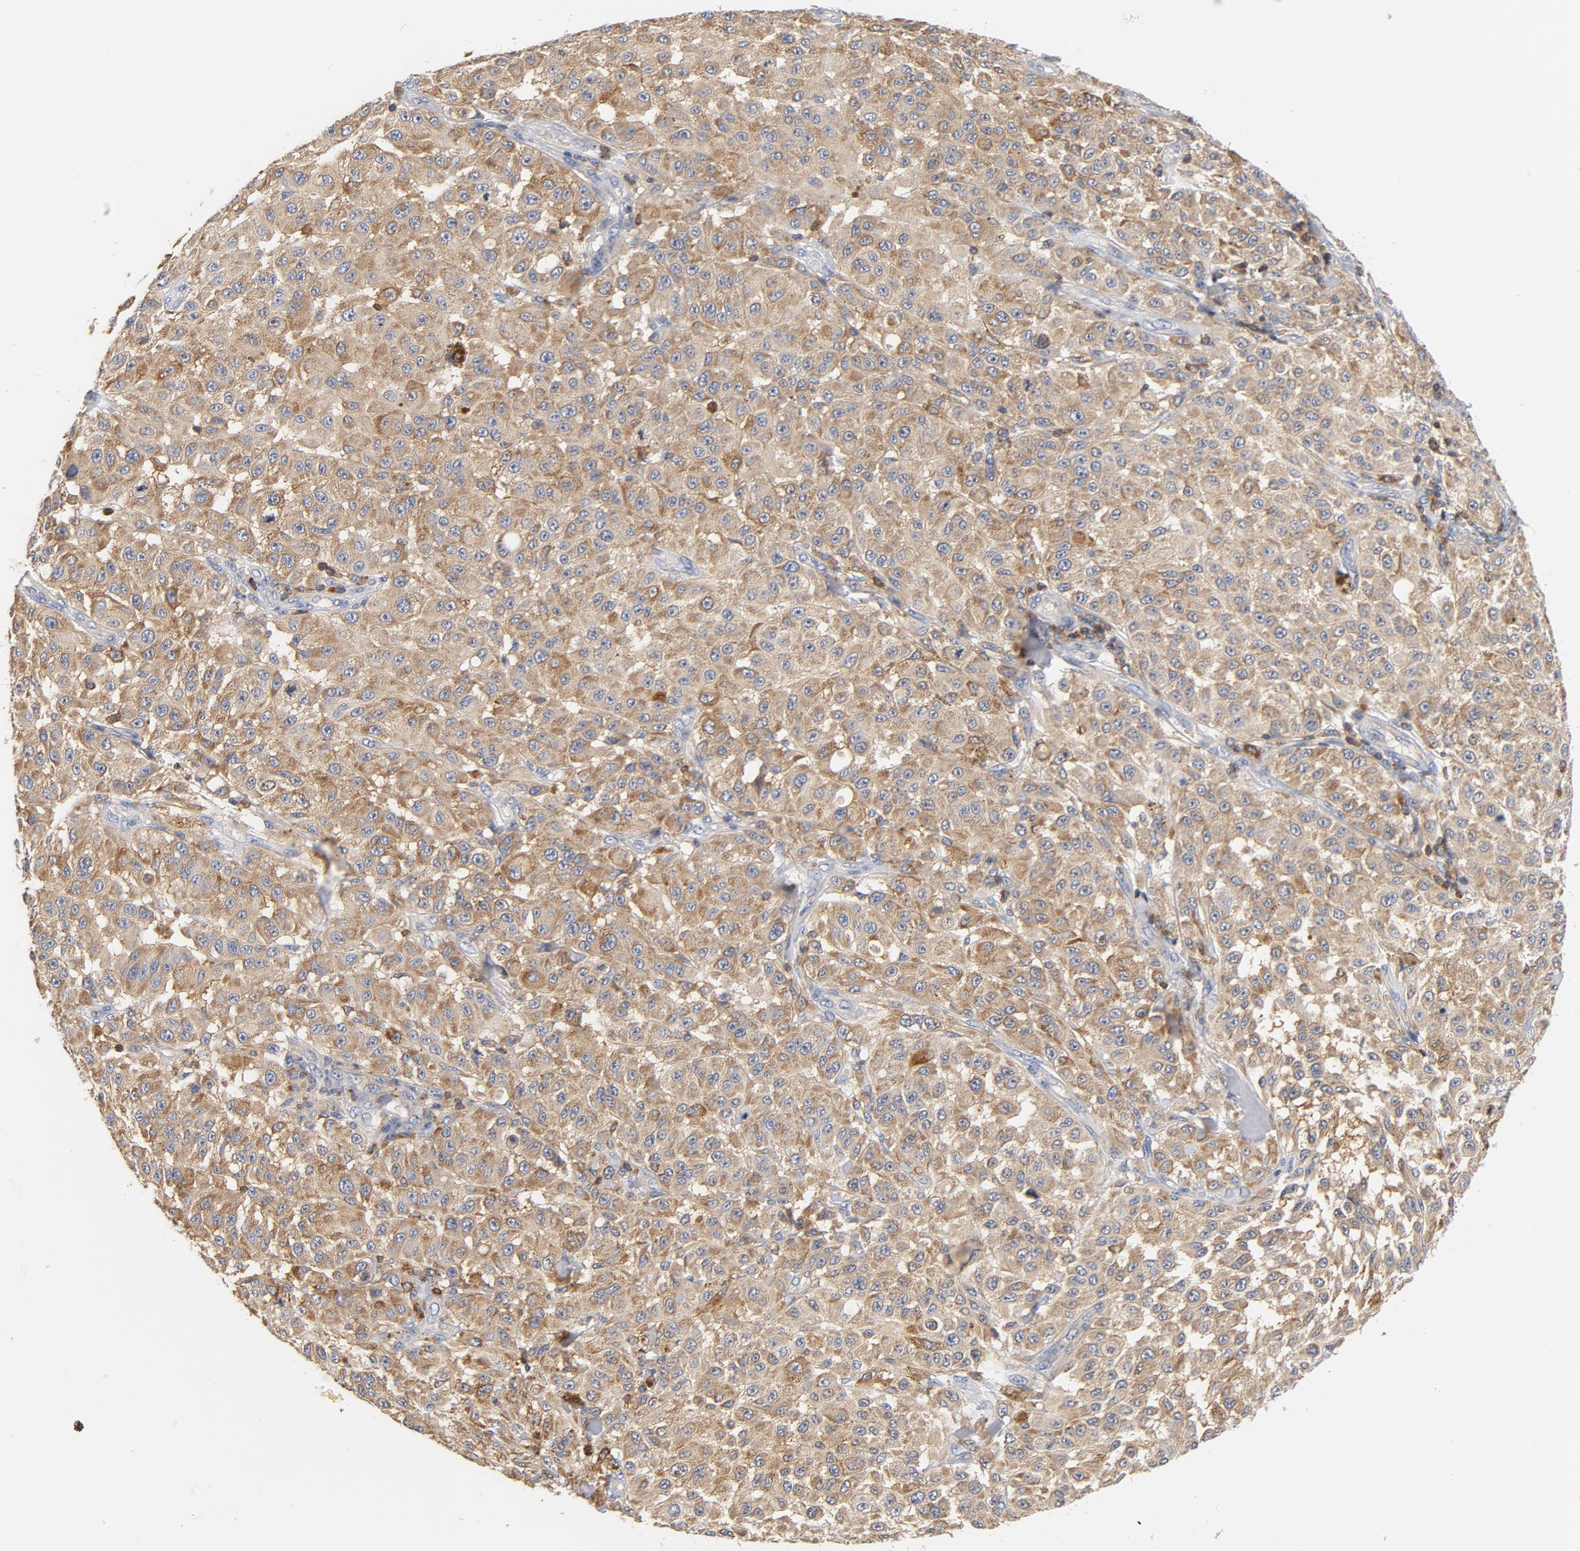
{"staining": {"intensity": "moderate", "quantity": ">75%", "location": "cytoplasmic/membranous"}, "tissue": "melanoma", "cell_type": "Tumor cells", "image_type": "cancer", "snomed": [{"axis": "morphology", "description": "Malignant melanoma, NOS"}, {"axis": "topography", "description": "Skin"}], "caption": "A brown stain labels moderate cytoplasmic/membranous positivity of a protein in human malignant melanoma tumor cells. Nuclei are stained in blue.", "gene": "EZR", "patient": {"sex": "female", "age": 64}}